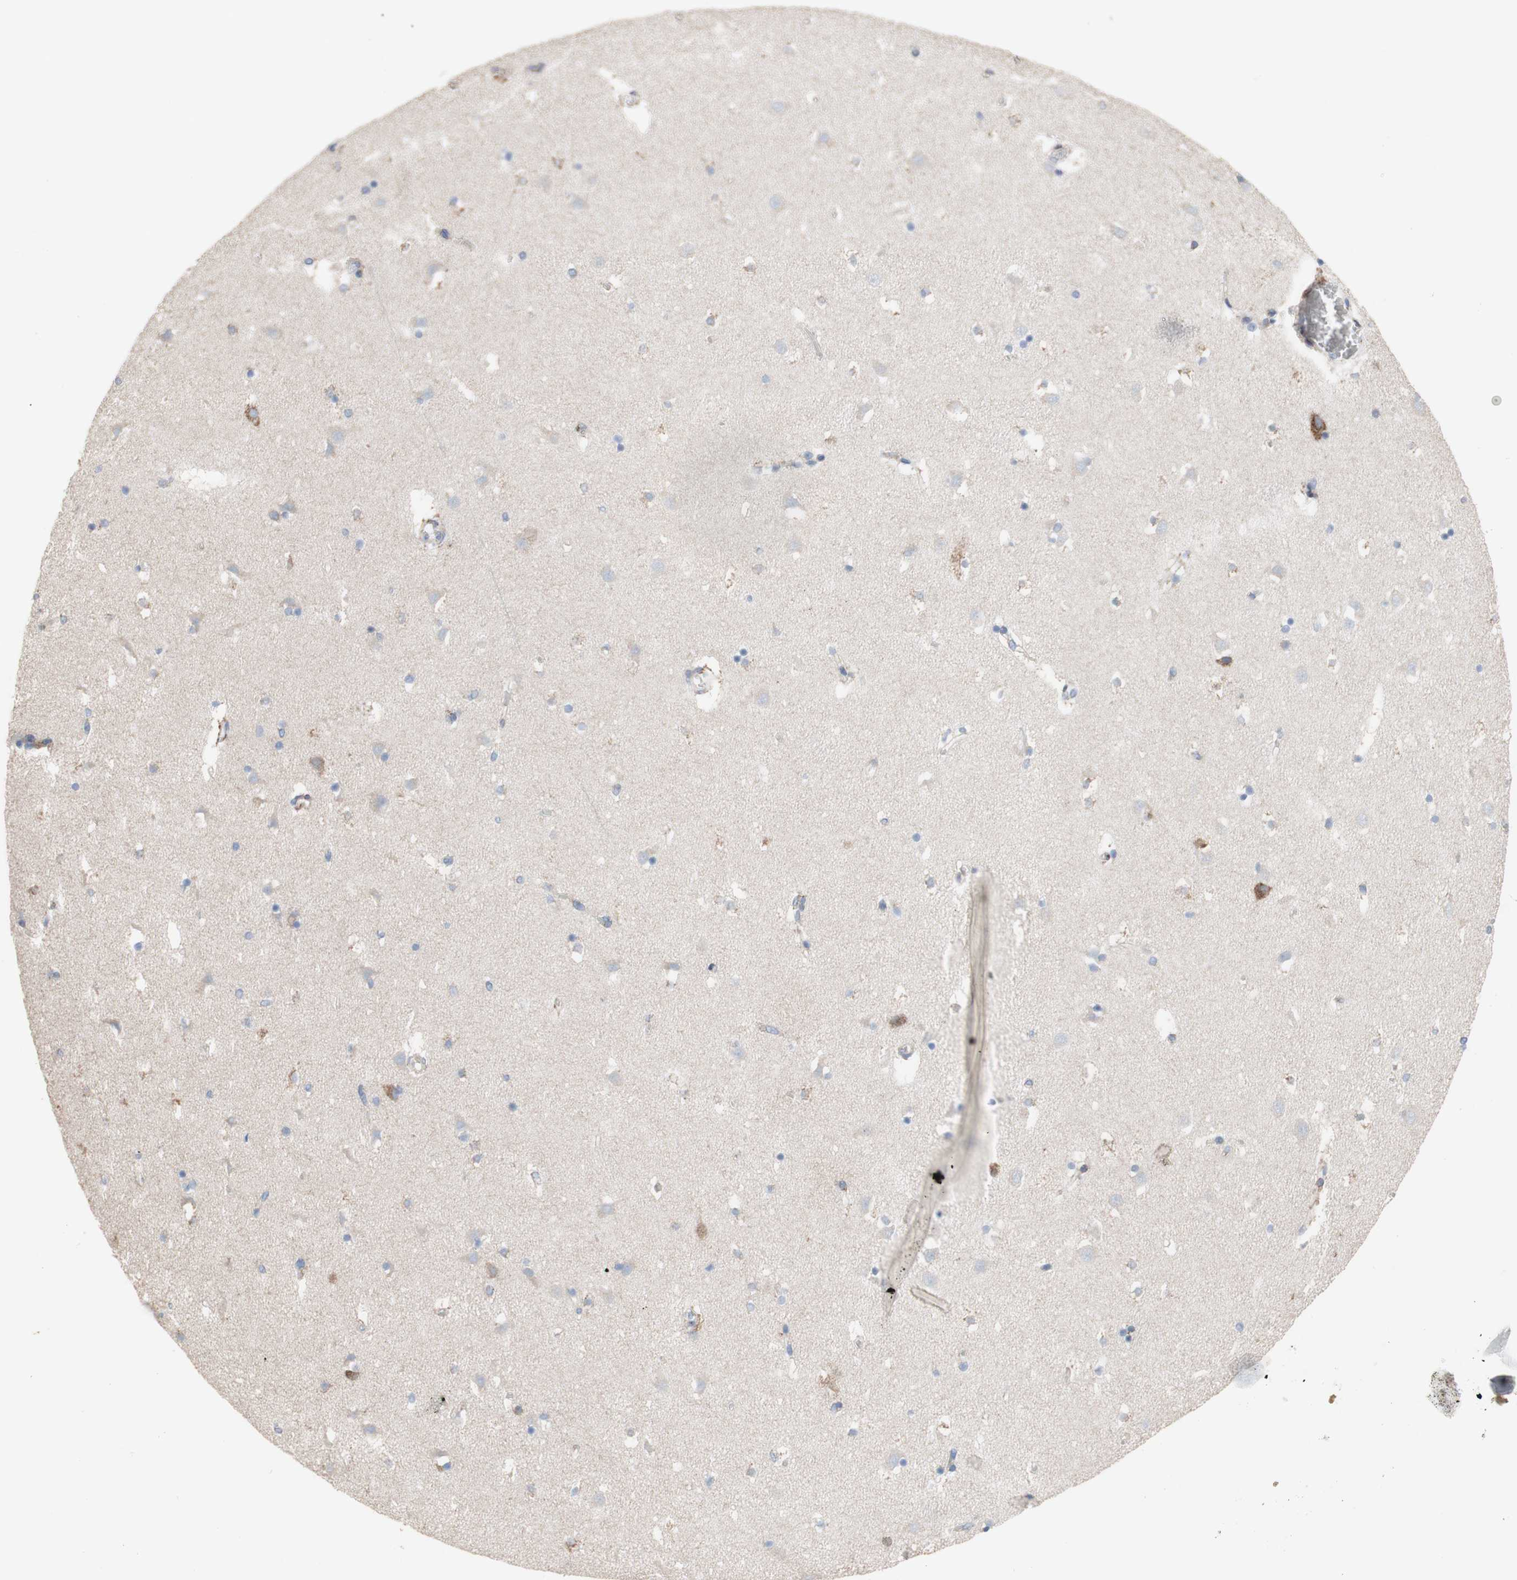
{"staining": {"intensity": "weak", "quantity": "<25%", "location": "cytoplasmic/membranous"}, "tissue": "caudate", "cell_type": "Glial cells", "image_type": "normal", "snomed": [{"axis": "morphology", "description": "Normal tissue, NOS"}, {"axis": "topography", "description": "Lateral ventricle wall"}], "caption": "IHC micrograph of unremarkable human caudate stained for a protein (brown), which displays no positivity in glial cells.", "gene": "AGPAT5", "patient": {"sex": "male", "age": 45}}